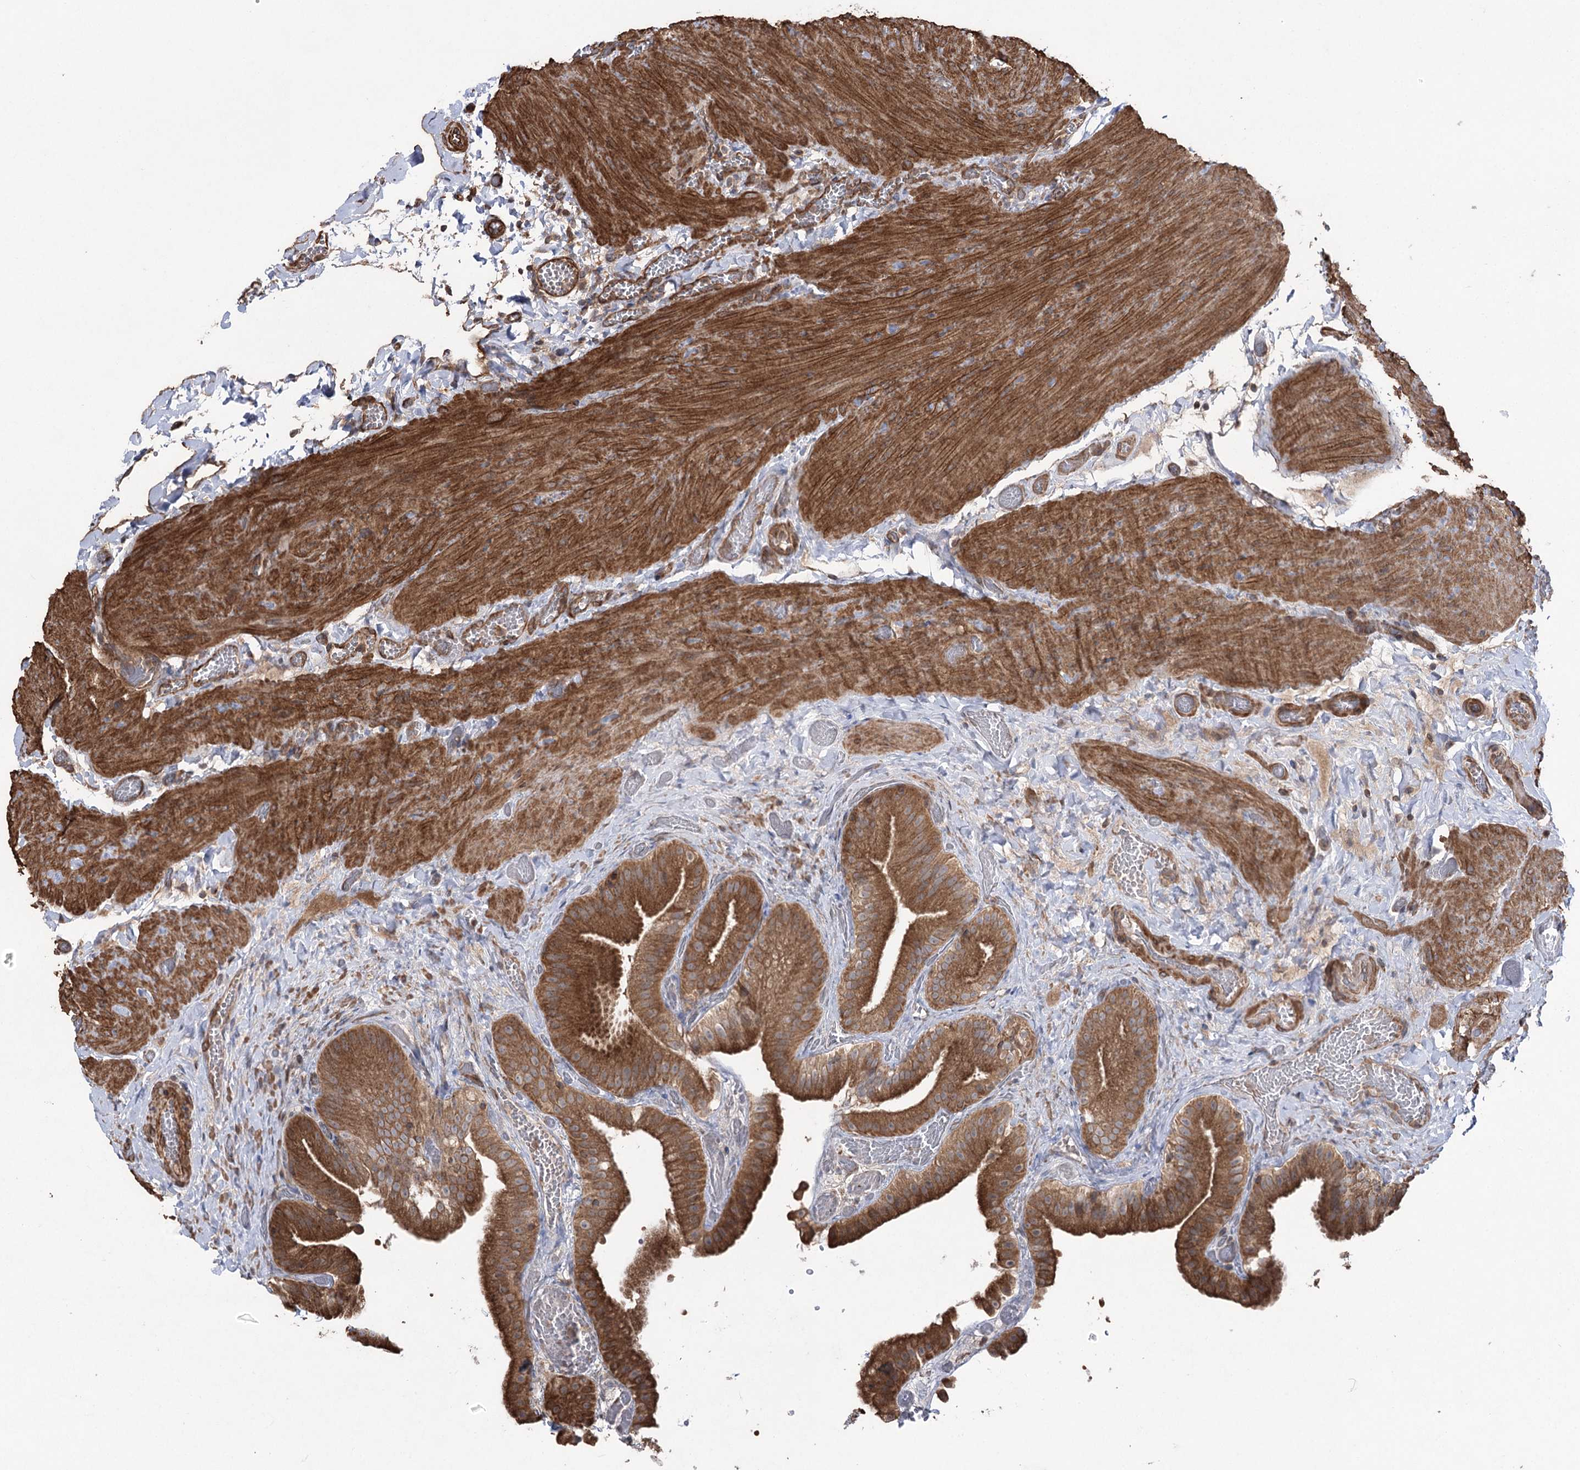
{"staining": {"intensity": "strong", "quantity": ">75%", "location": "cytoplasmic/membranous"}, "tissue": "gallbladder", "cell_type": "Glandular cells", "image_type": "normal", "snomed": [{"axis": "morphology", "description": "Normal tissue, NOS"}, {"axis": "topography", "description": "Gallbladder"}], "caption": "The image demonstrates staining of benign gallbladder, revealing strong cytoplasmic/membranous protein expression (brown color) within glandular cells. (DAB (3,3'-diaminobenzidine) IHC, brown staining for protein, blue staining for nuclei).", "gene": "LARS2", "patient": {"sex": "female", "age": 64}}